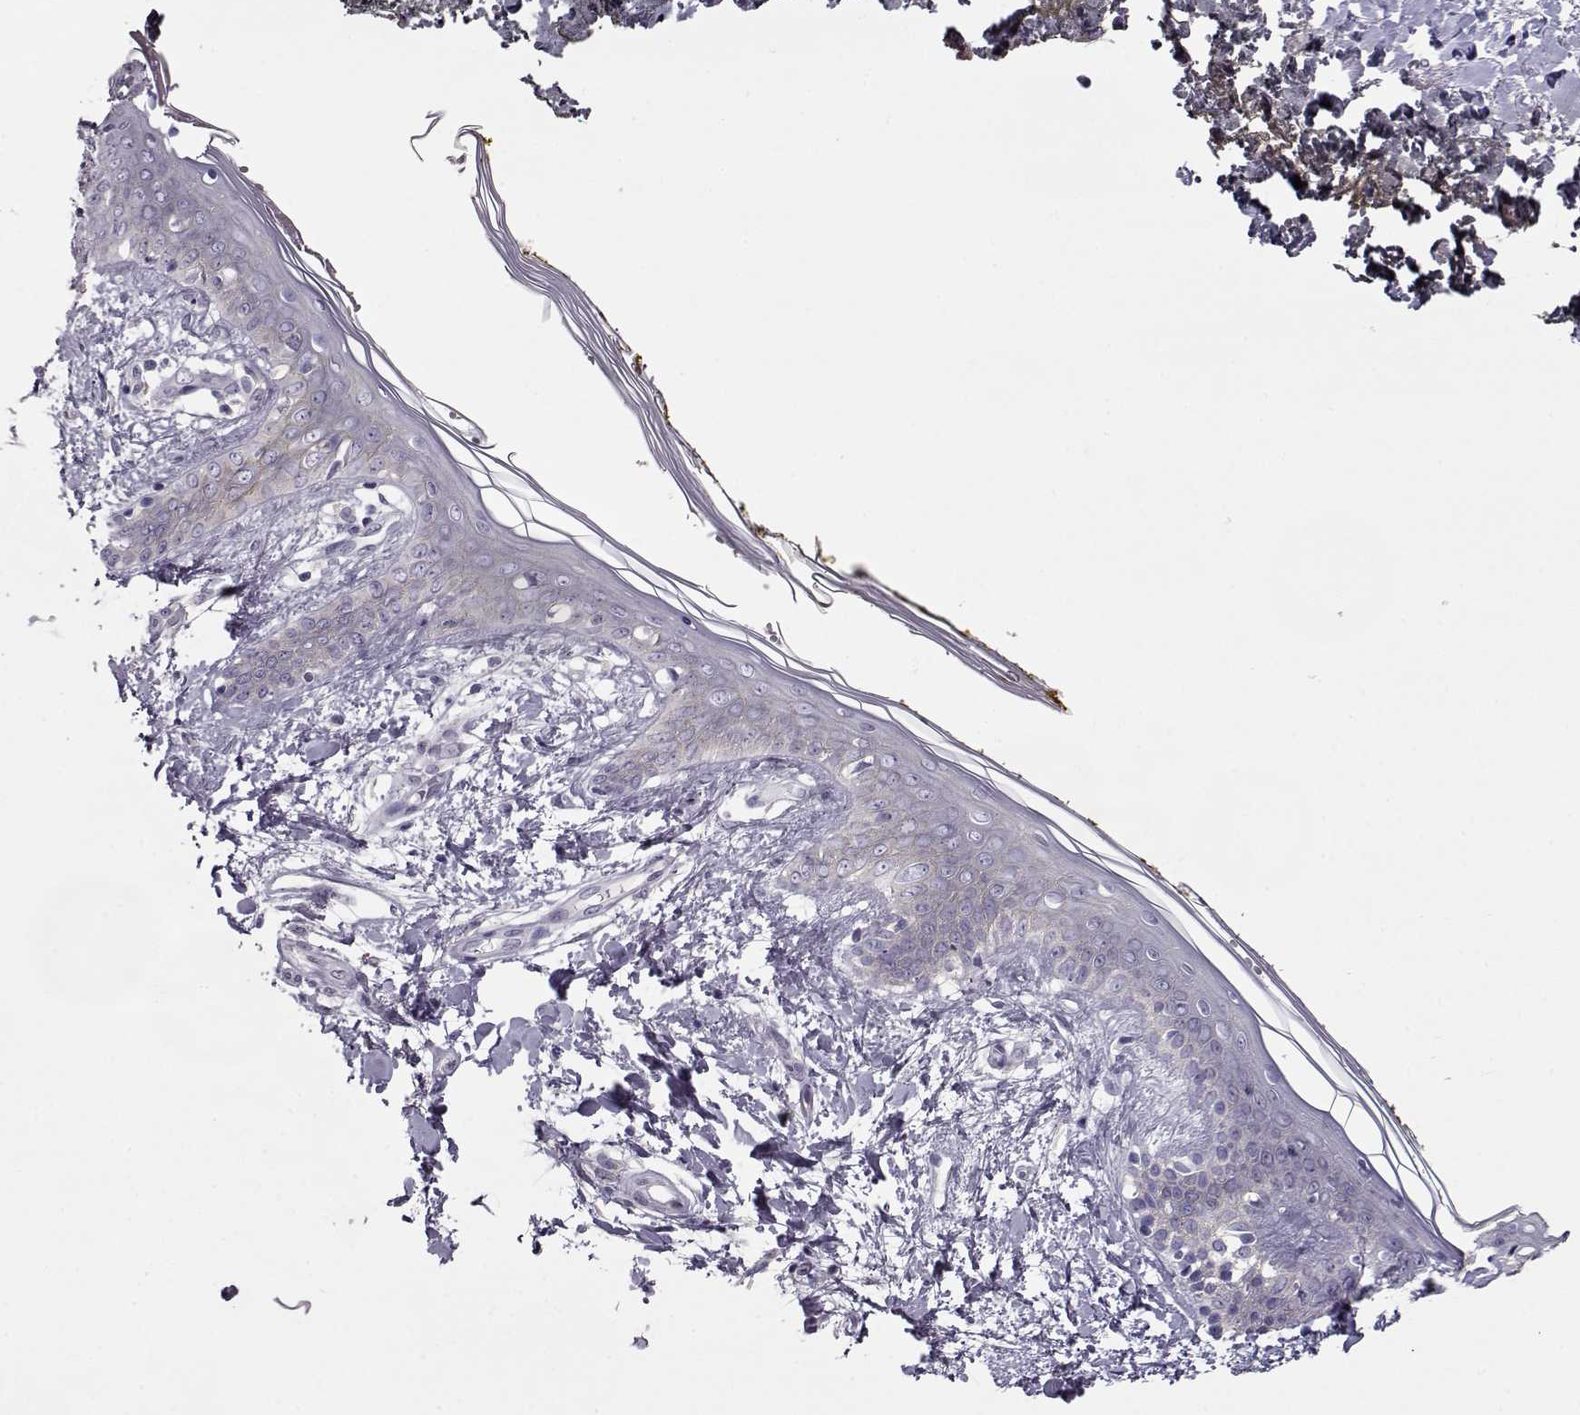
{"staining": {"intensity": "negative", "quantity": "none", "location": "none"}, "tissue": "skin", "cell_type": "Fibroblasts", "image_type": "normal", "snomed": [{"axis": "morphology", "description": "Normal tissue, NOS"}, {"axis": "topography", "description": "Skin"}], "caption": "A photomicrograph of skin stained for a protein reveals no brown staining in fibroblasts.", "gene": "GRK1", "patient": {"sex": "female", "age": 34}}